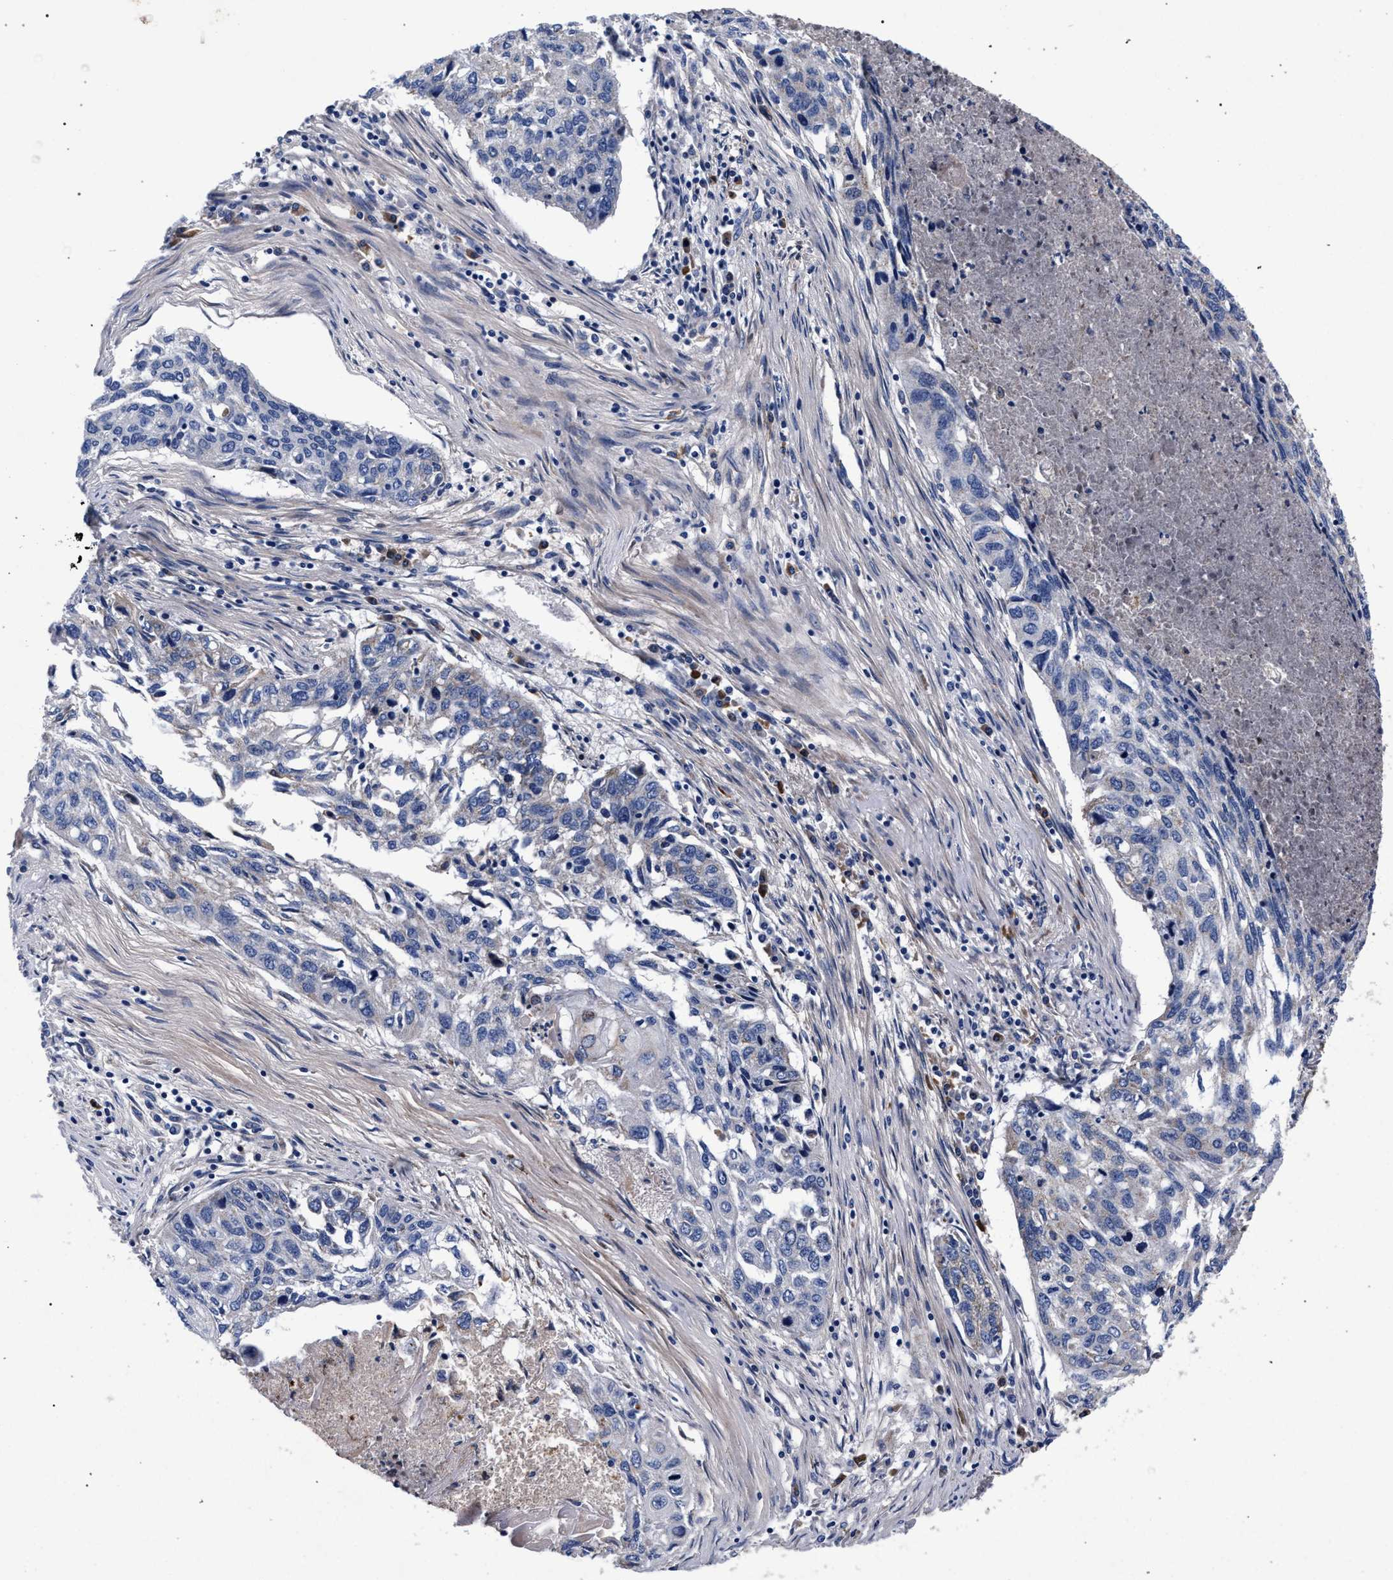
{"staining": {"intensity": "negative", "quantity": "none", "location": "none"}, "tissue": "lung cancer", "cell_type": "Tumor cells", "image_type": "cancer", "snomed": [{"axis": "morphology", "description": "Squamous cell carcinoma, NOS"}, {"axis": "topography", "description": "Lung"}], "caption": "Tumor cells show no significant protein staining in squamous cell carcinoma (lung).", "gene": "ACOX1", "patient": {"sex": "female", "age": 63}}